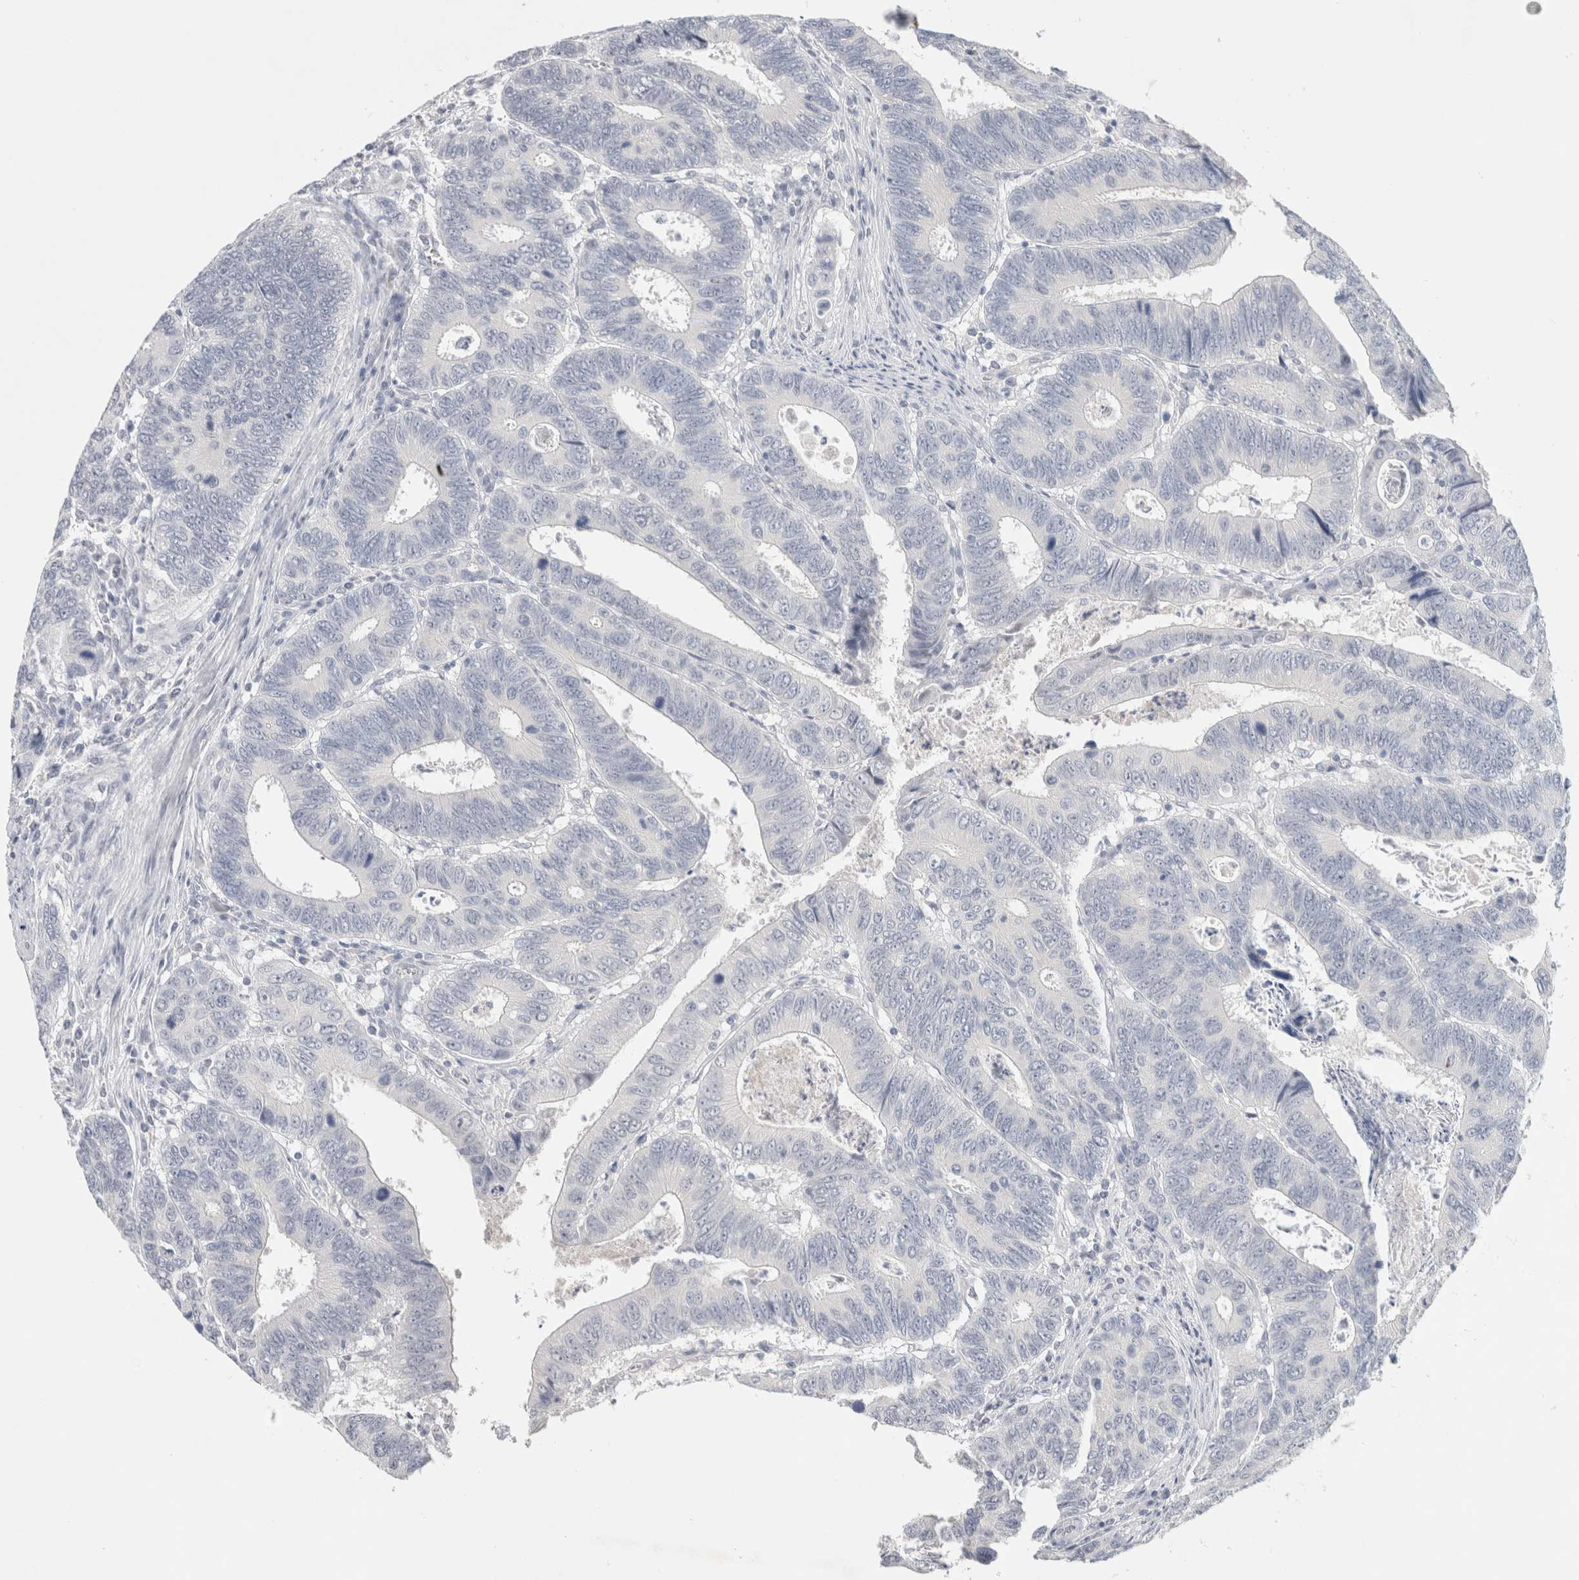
{"staining": {"intensity": "negative", "quantity": "none", "location": "none"}, "tissue": "colorectal cancer", "cell_type": "Tumor cells", "image_type": "cancer", "snomed": [{"axis": "morphology", "description": "Adenocarcinoma, NOS"}, {"axis": "topography", "description": "Colon"}], "caption": "Adenocarcinoma (colorectal) stained for a protein using immunohistochemistry exhibits no expression tumor cells.", "gene": "TONSL", "patient": {"sex": "male", "age": 72}}